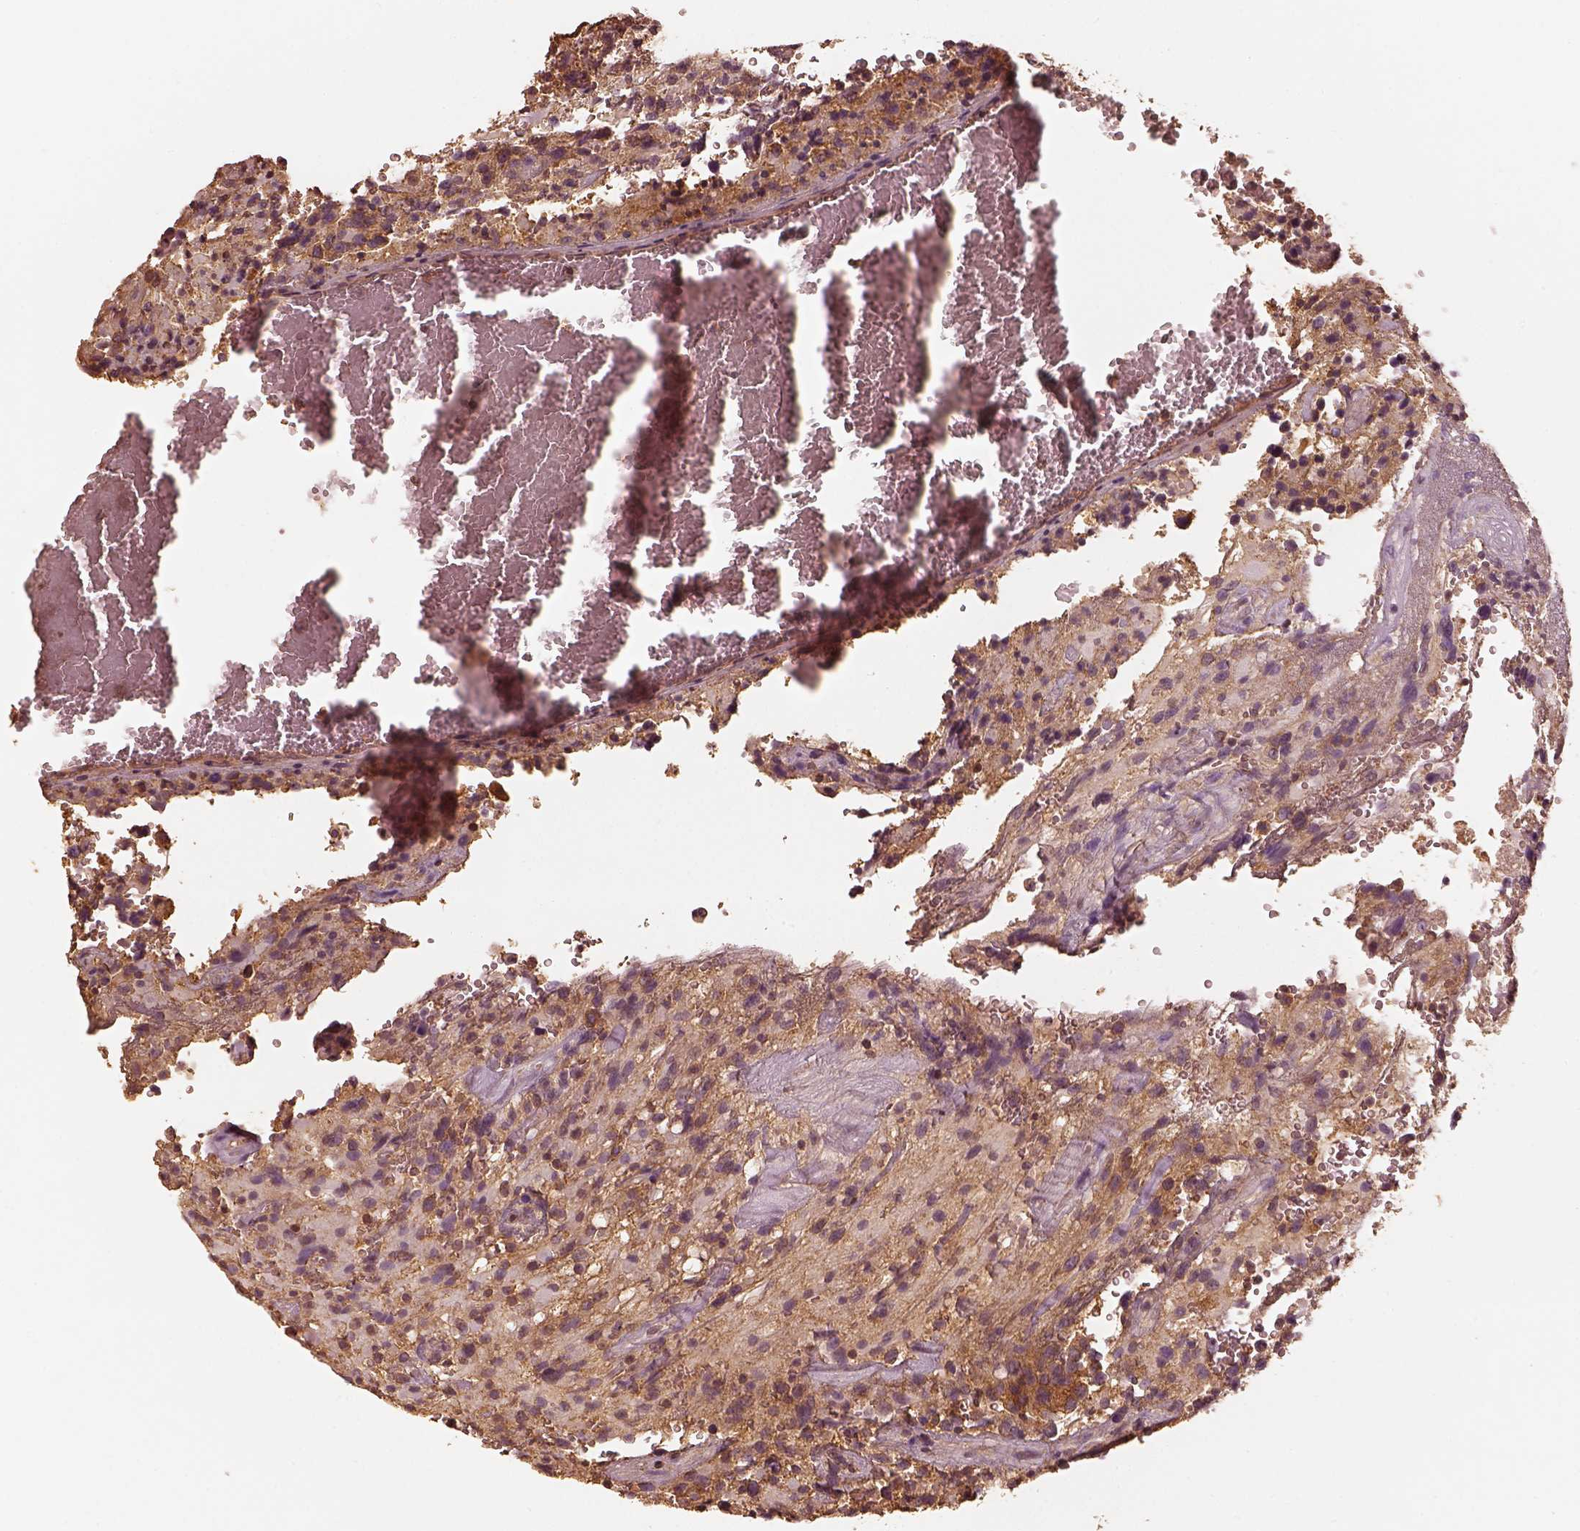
{"staining": {"intensity": "strong", "quantity": ">75%", "location": "cytoplasmic/membranous"}, "tissue": "glioma", "cell_type": "Tumor cells", "image_type": "cancer", "snomed": [{"axis": "morphology", "description": "Glioma, malignant, High grade"}, {"axis": "topography", "description": "Brain"}], "caption": "Immunohistochemistry (IHC) staining of high-grade glioma (malignant), which shows high levels of strong cytoplasmic/membranous positivity in about >75% of tumor cells indicating strong cytoplasmic/membranous protein expression. The staining was performed using DAB (3,3'-diaminobenzidine) (brown) for protein detection and nuclei were counterstained in hematoxylin (blue).", "gene": "WDR7", "patient": {"sex": "female", "age": 40}}